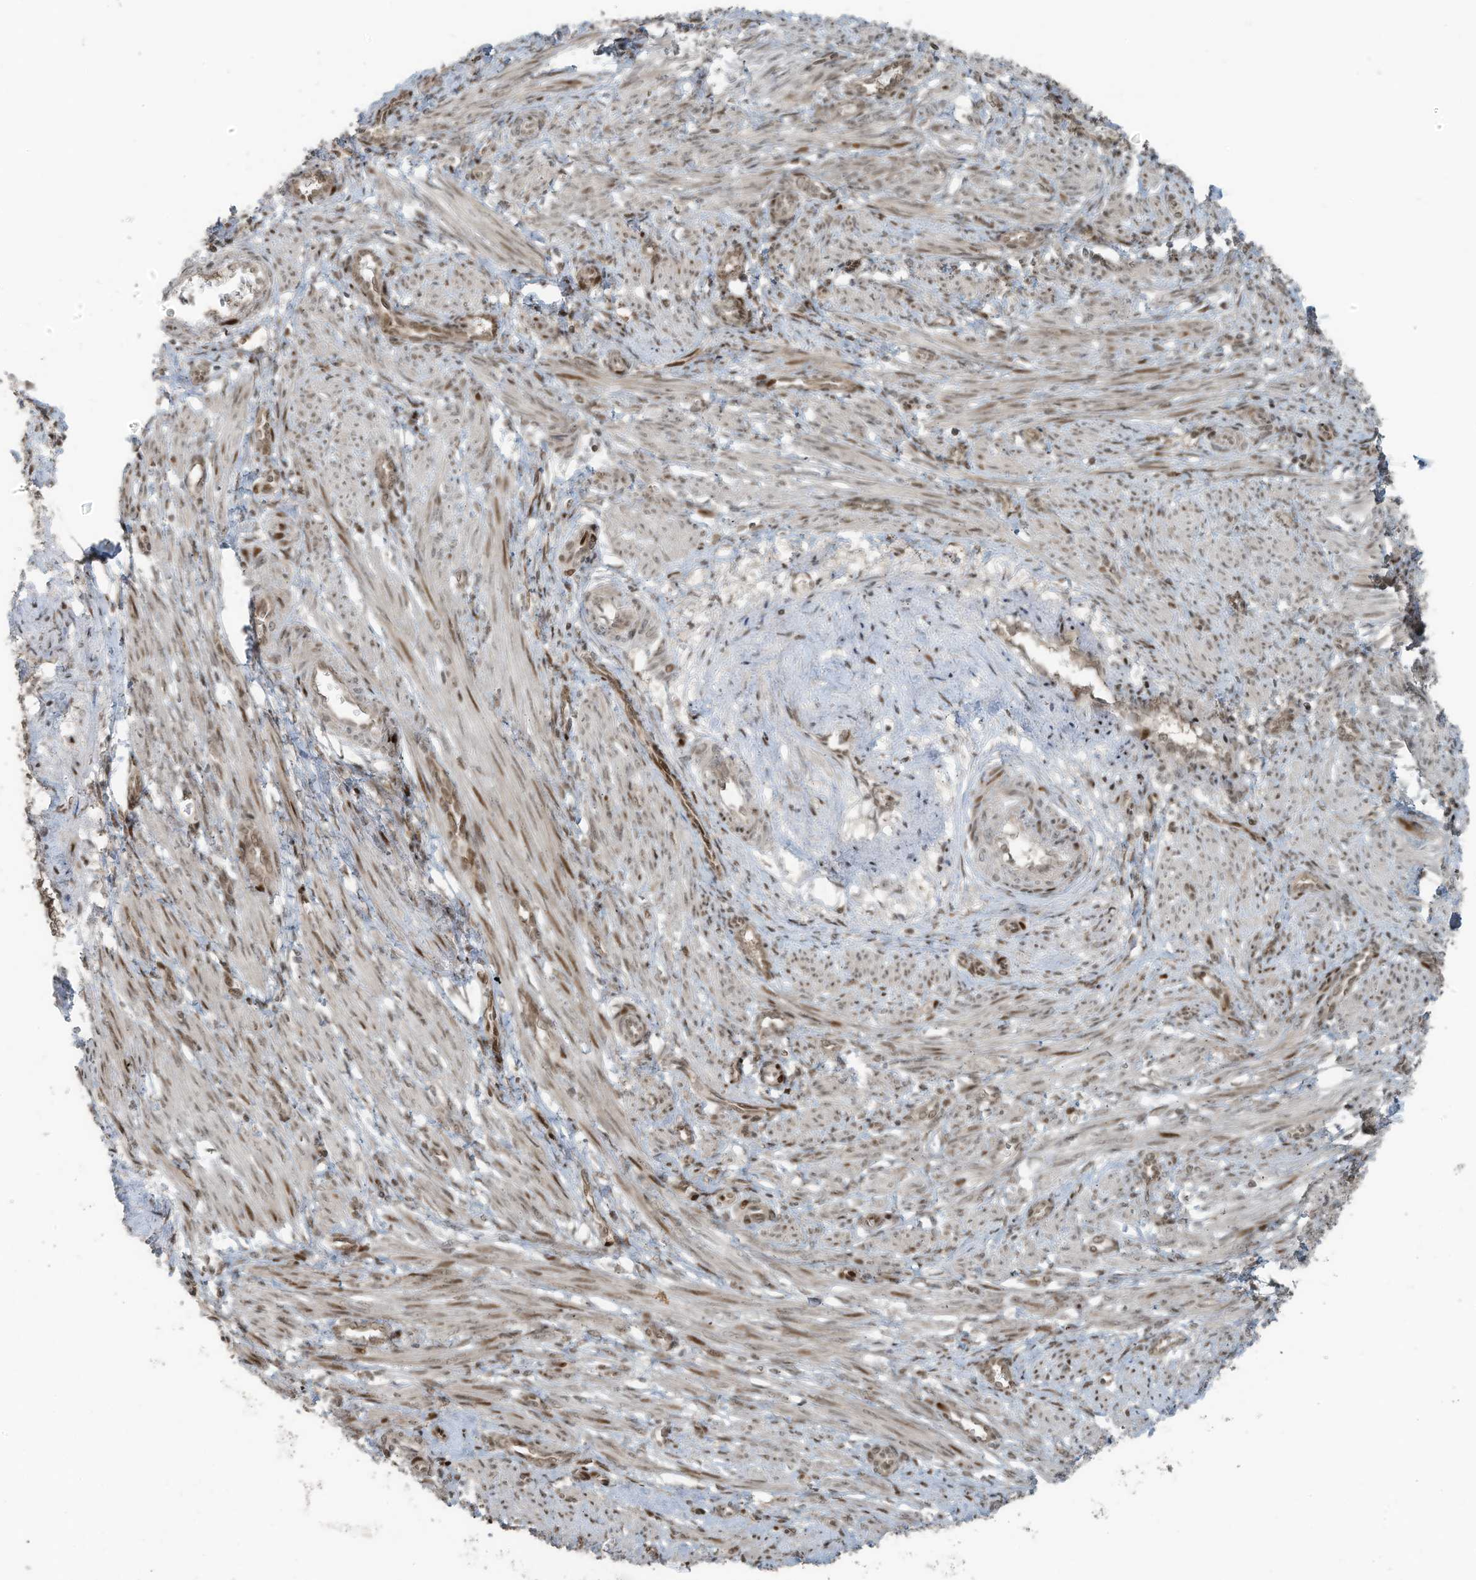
{"staining": {"intensity": "moderate", "quantity": ">75%", "location": "nuclear"}, "tissue": "smooth muscle", "cell_type": "Smooth muscle cells", "image_type": "normal", "snomed": [{"axis": "morphology", "description": "Normal tissue, NOS"}, {"axis": "topography", "description": "Endometrium"}], "caption": "Brown immunohistochemical staining in normal human smooth muscle displays moderate nuclear positivity in about >75% of smooth muscle cells.", "gene": "PCNP", "patient": {"sex": "female", "age": 33}}